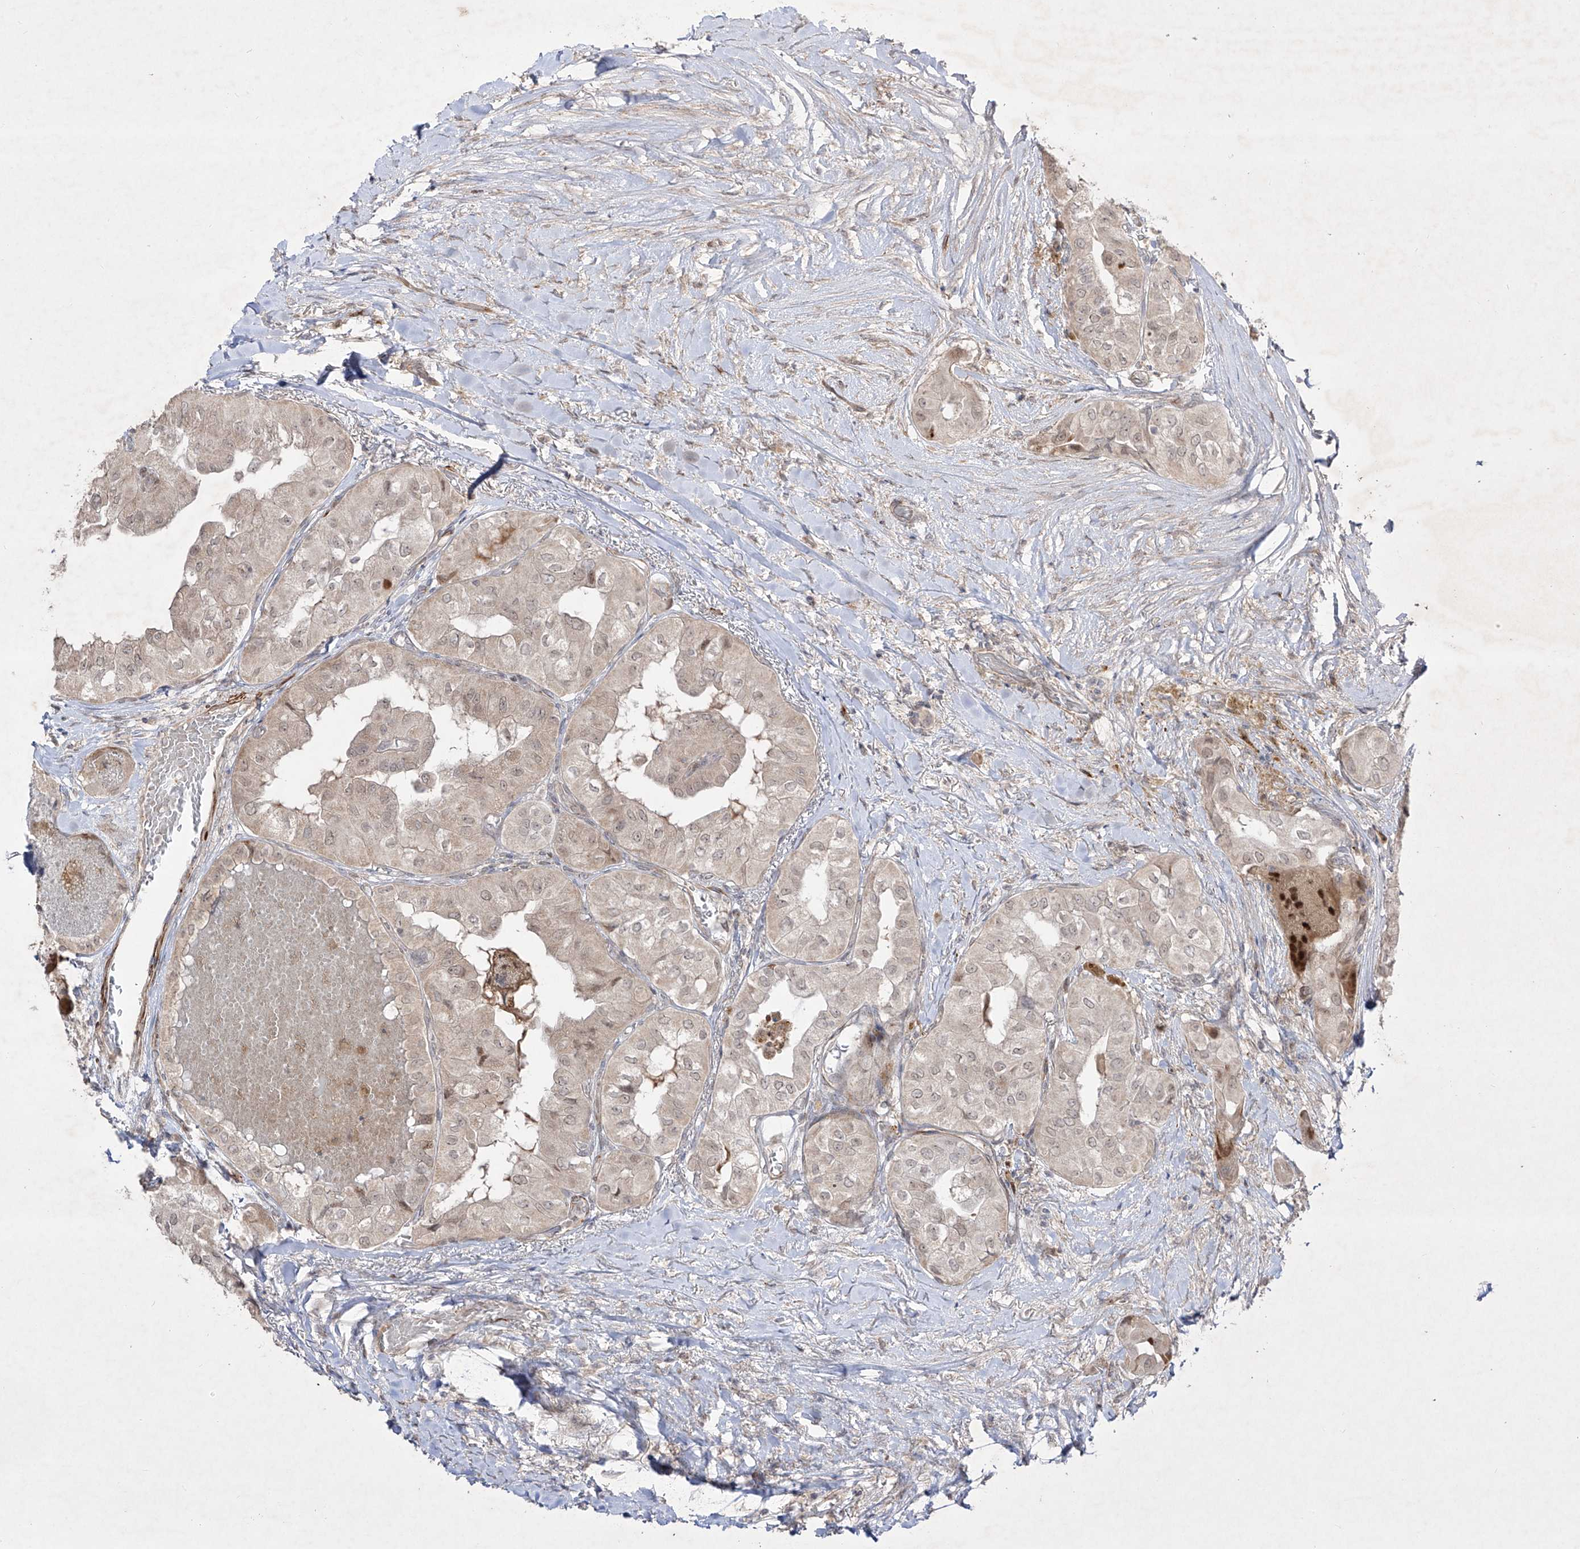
{"staining": {"intensity": "negative", "quantity": "none", "location": "none"}, "tissue": "thyroid cancer", "cell_type": "Tumor cells", "image_type": "cancer", "snomed": [{"axis": "morphology", "description": "Papillary adenocarcinoma, NOS"}, {"axis": "topography", "description": "Thyroid gland"}], "caption": "Immunohistochemical staining of human thyroid cancer (papillary adenocarcinoma) shows no significant expression in tumor cells.", "gene": "KDM1B", "patient": {"sex": "female", "age": 59}}